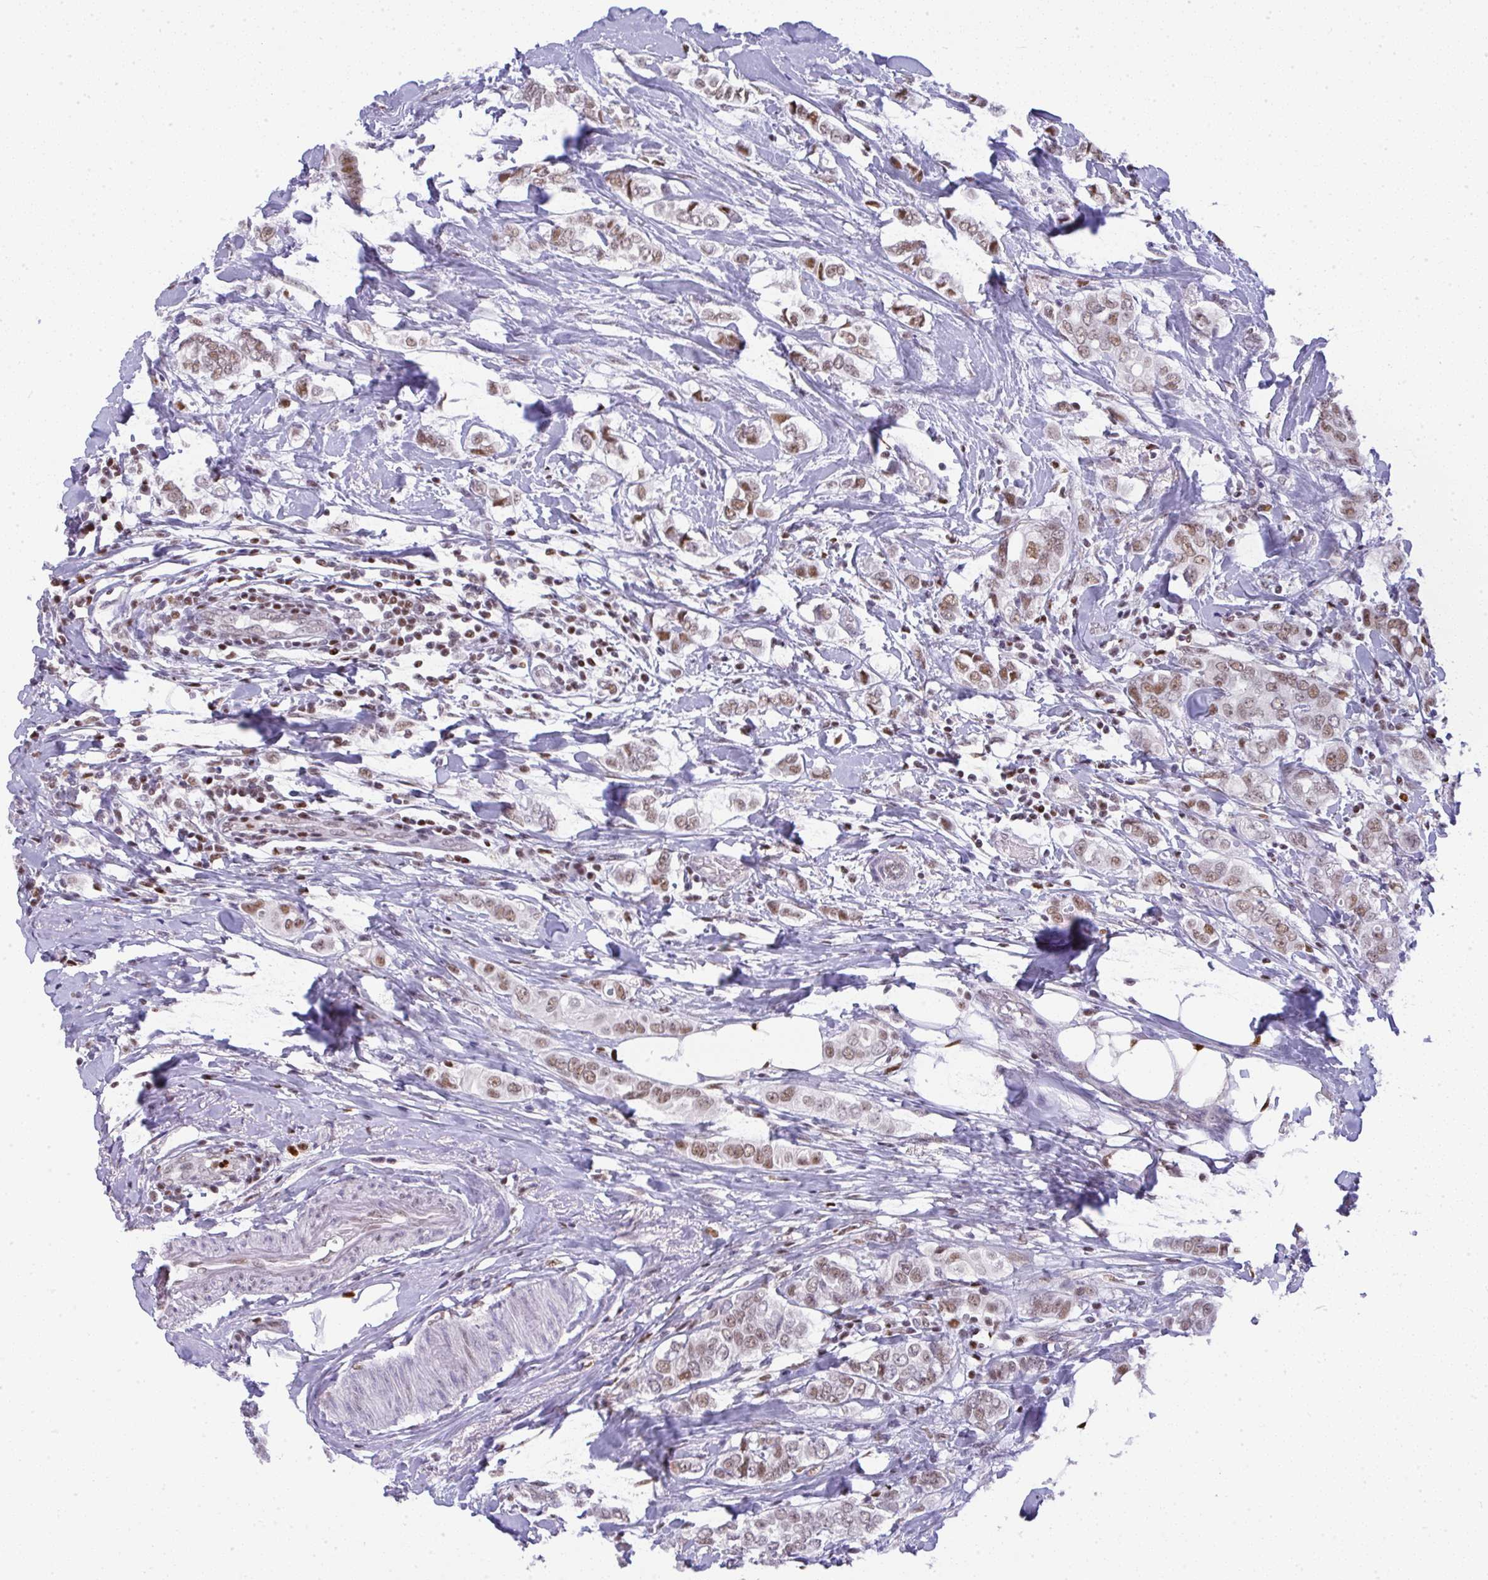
{"staining": {"intensity": "moderate", "quantity": "25%-75%", "location": "nuclear"}, "tissue": "breast cancer", "cell_type": "Tumor cells", "image_type": "cancer", "snomed": [{"axis": "morphology", "description": "Lobular carcinoma"}, {"axis": "topography", "description": "Breast"}], "caption": "A micrograph of human lobular carcinoma (breast) stained for a protein shows moderate nuclear brown staining in tumor cells. (brown staining indicates protein expression, while blue staining denotes nuclei).", "gene": "BBX", "patient": {"sex": "female", "age": 51}}